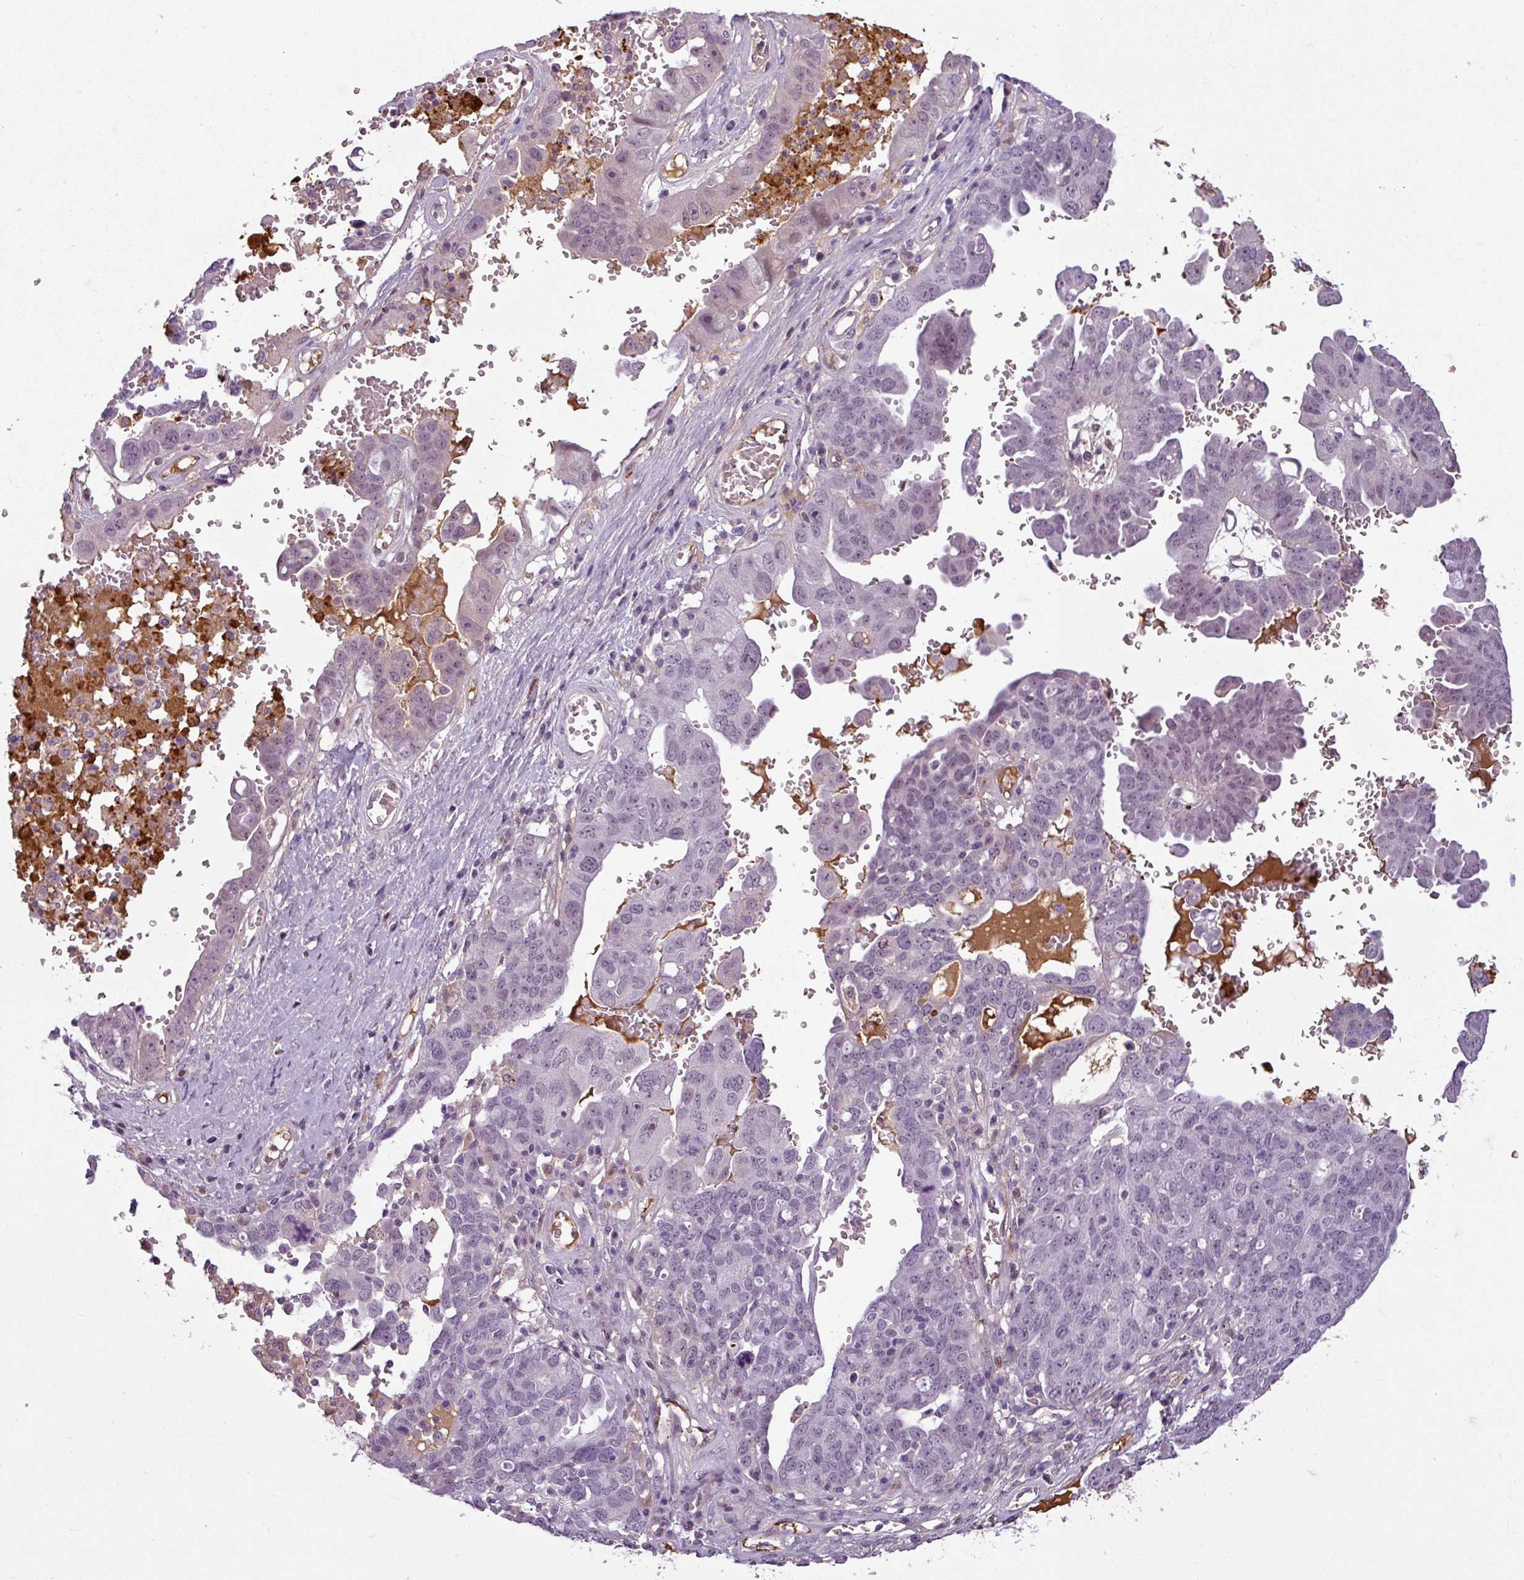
{"staining": {"intensity": "negative", "quantity": "none", "location": "none"}, "tissue": "ovarian cancer", "cell_type": "Tumor cells", "image_type": "cancer", "snomed": [{"axis": "morphology", "description": "Carcinoma, endometroid"}, {"axis": "topography", "description": "Ovary"}], "caption": "The IHC histopathology image has no significant positivity in tumor cells of endometroid carcinoma (ovarian) tissue. The staining was performed using DAB (3,3'-diaminobenzidine) to visualize the protein expression in brown, while the nuclei were stained in blue with hematoxylin (Magnification: 20x).", "gene": "APOC1", "patient": {"sex": "female", "age": 62}}